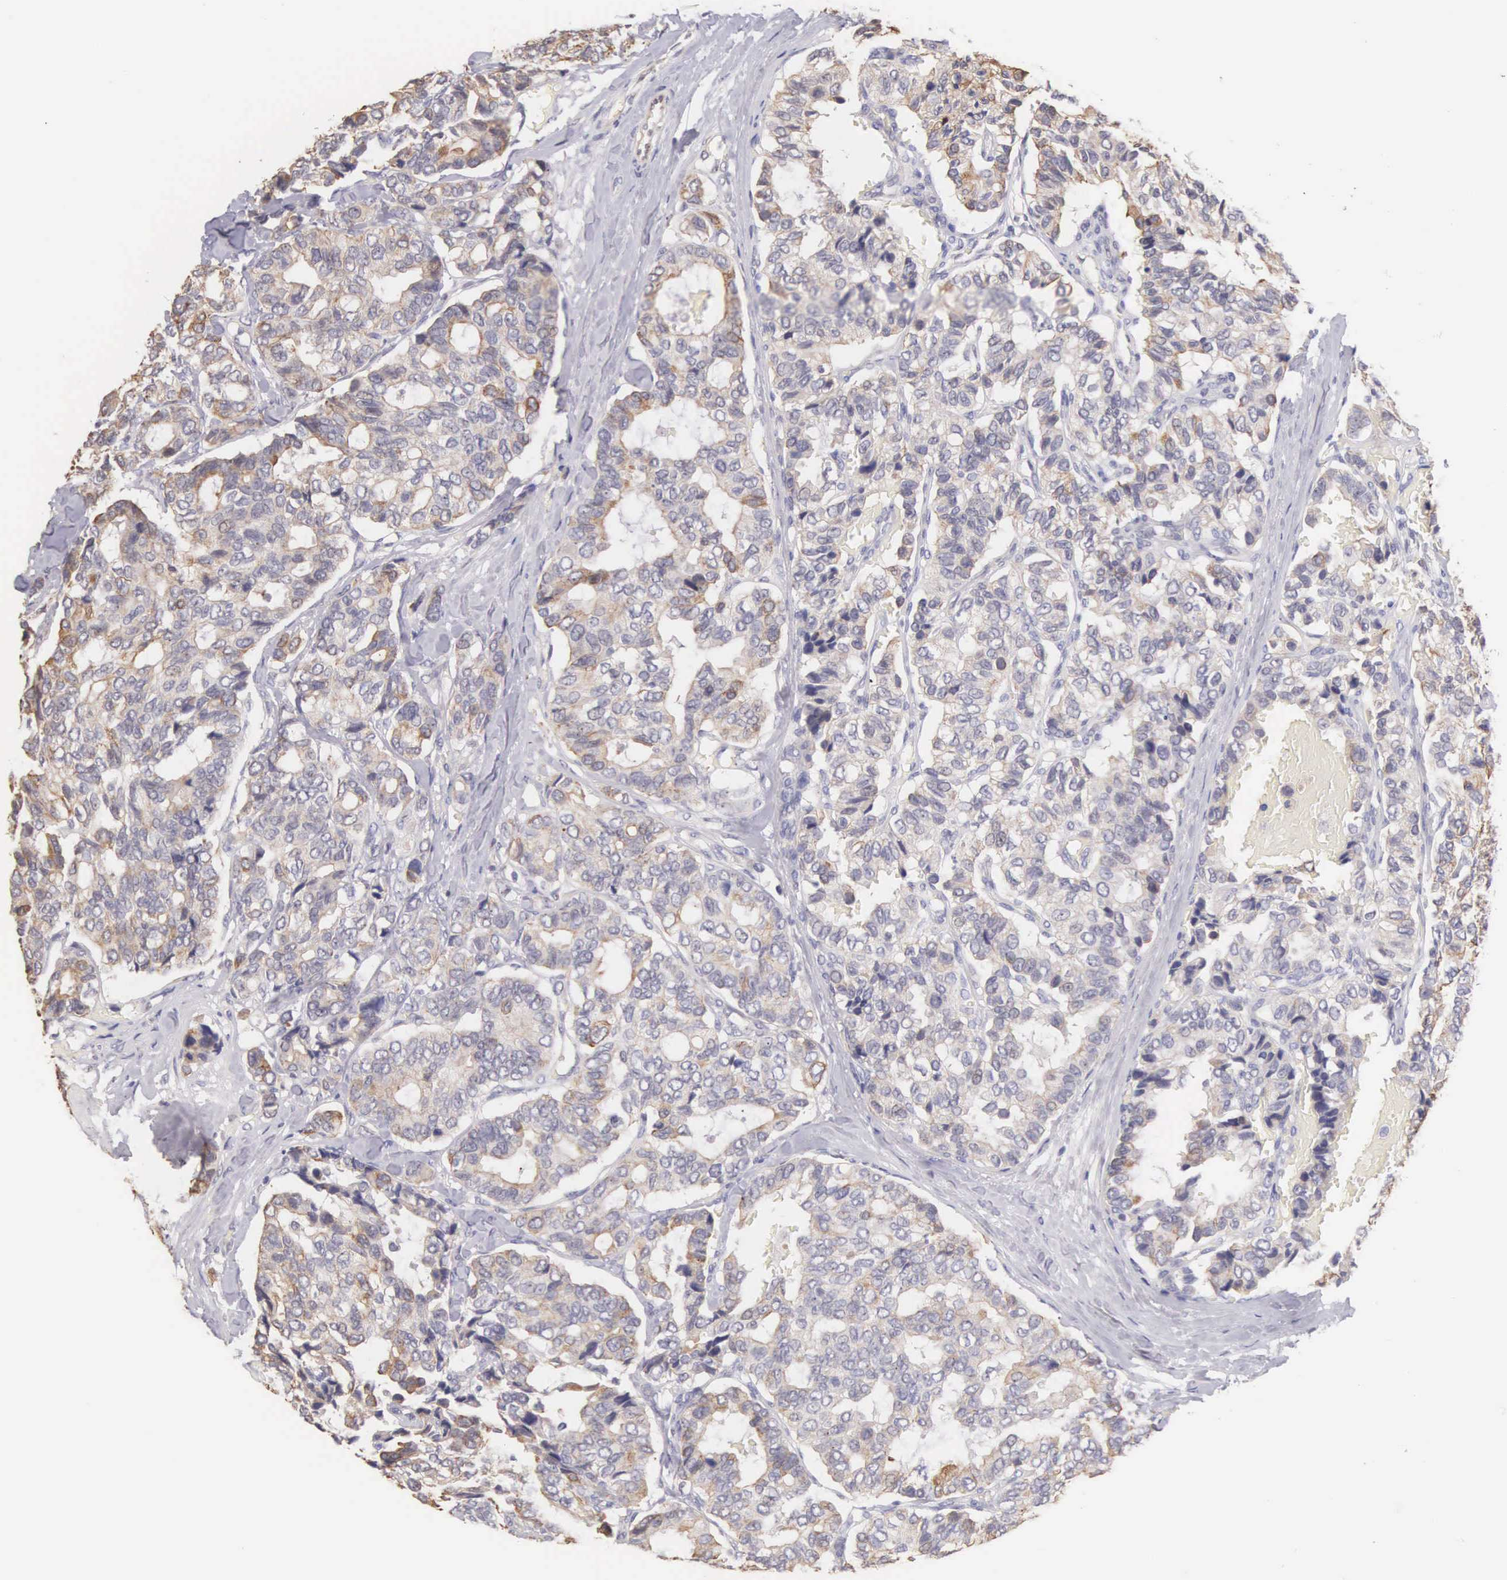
{"staining": {"intensity": "weak", "quantity": "25%-75%", "location": "cytoplasmic/membranous"}, "tissue": "breast cancer", "cell_type": "Tumor cells", "image_type": "cancer", "snomed": [{"axis": "morphology", "description": "Duct carcinoma"}, {"axis": "topography", "description": "Breast"}], "caption": "This micrograph displays invasive ductal carcinoma (breast) stained with IHC to label a protein in brown. The cytoplasmic/membranous of tumor cells show weak positivity for the protein. Nuclei are counter-stained blue.", "gene": "PIR", "patient": {"sex": "female", "age": 69}}